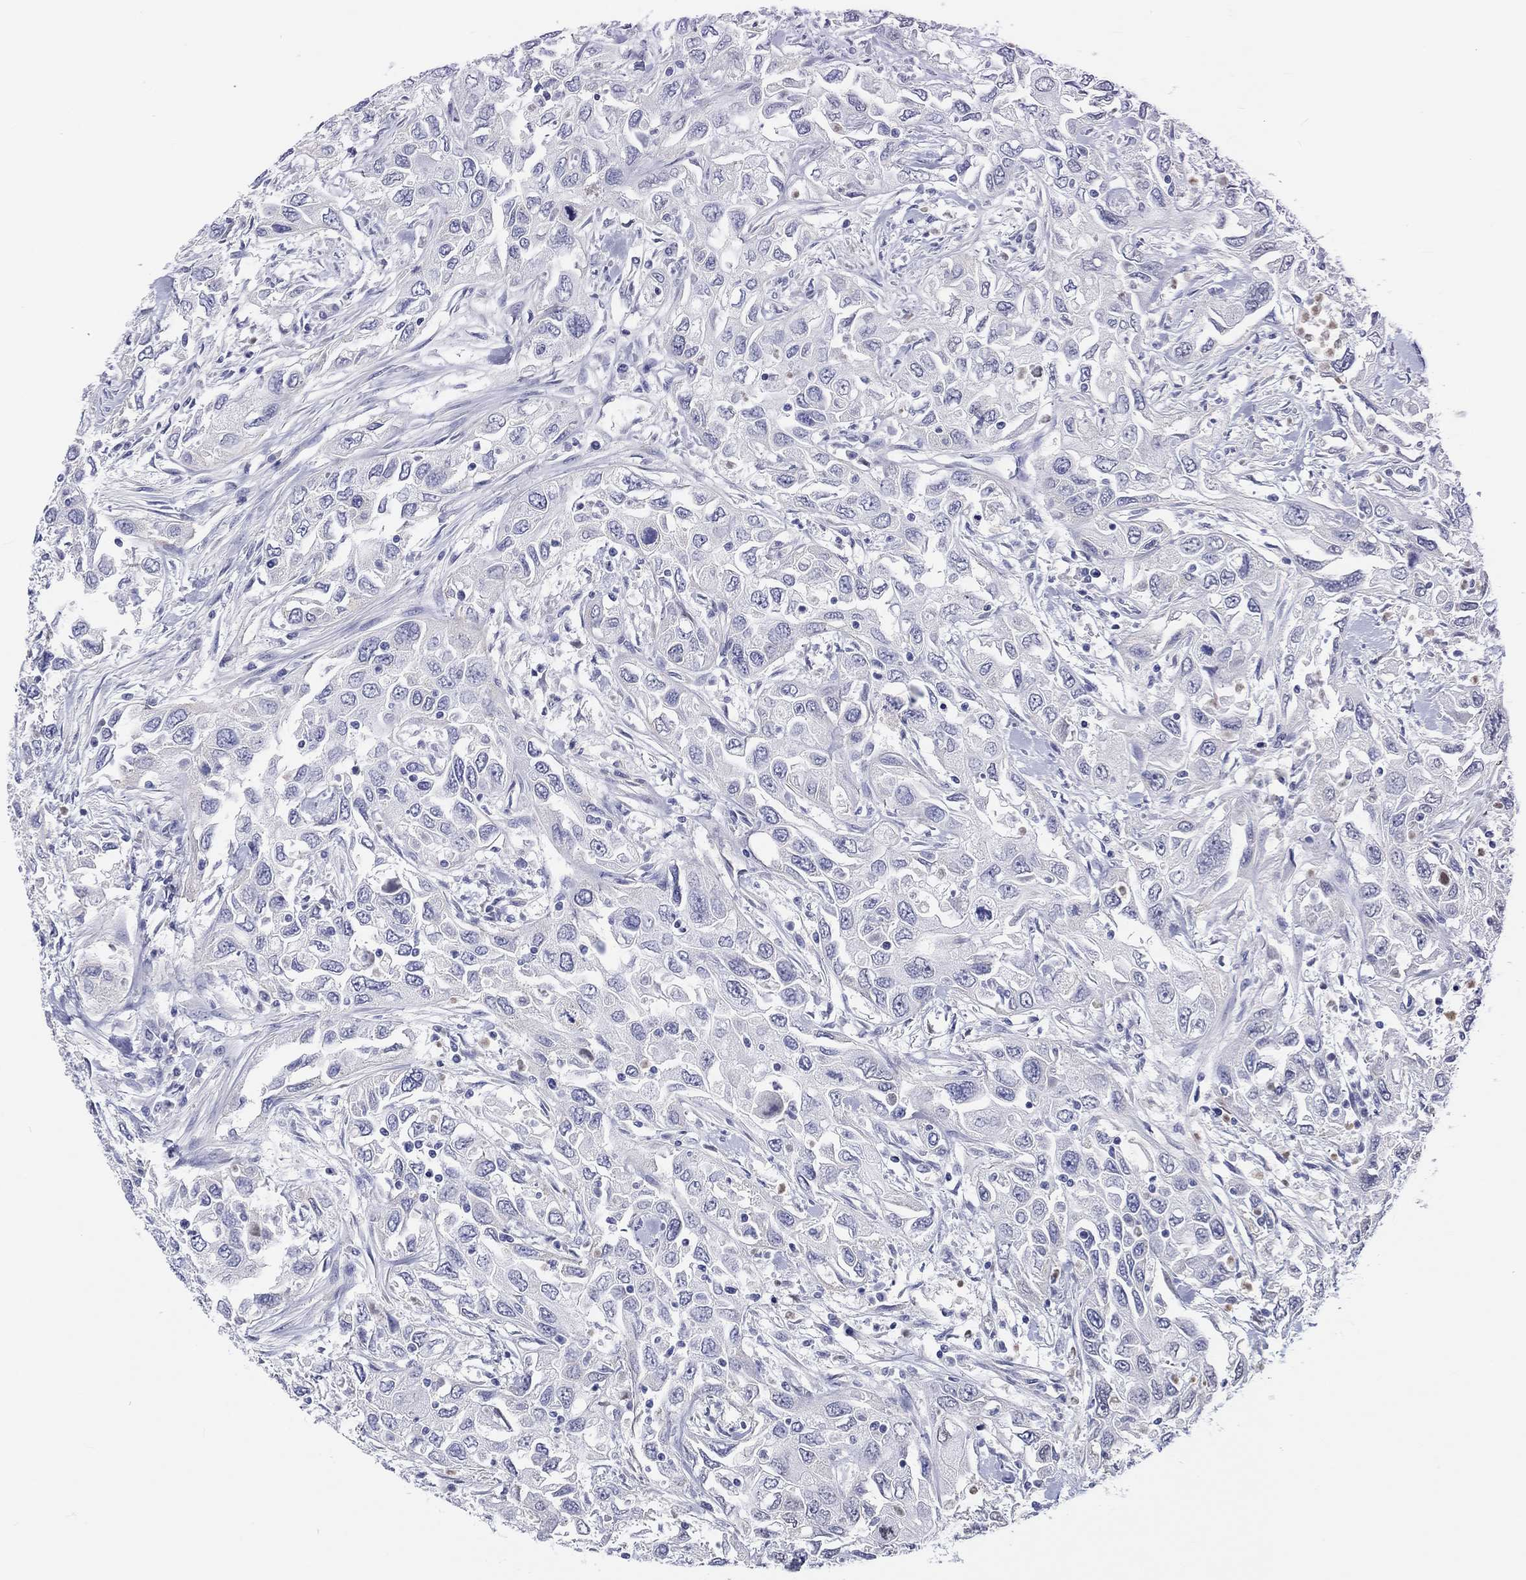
{"staining": {"intensity": "negative", "quantity": "none", "location": "none"}, "tissue": "urothelial cancer", "cell_type": "Tumor cells", "image_type": "cancer", "snomed": [{"axis": "morphology", "description": "Urothelial carcinoma, High grade"}, {"axis": "topography", "description": "Urinary bladder"}], "caption": "Immunohistochemistry (IHC) micrograph of high-grade urothelial carcinoma stained for a protein (brown), which displays no expression in tumor cells. (DAB (3,3'-diaminobenzidine) immunohistochemistry (IHC) with hematoxylin counter stain).", "gene": "CDY2B", "patient": {"sex": "male", "age": 76}}